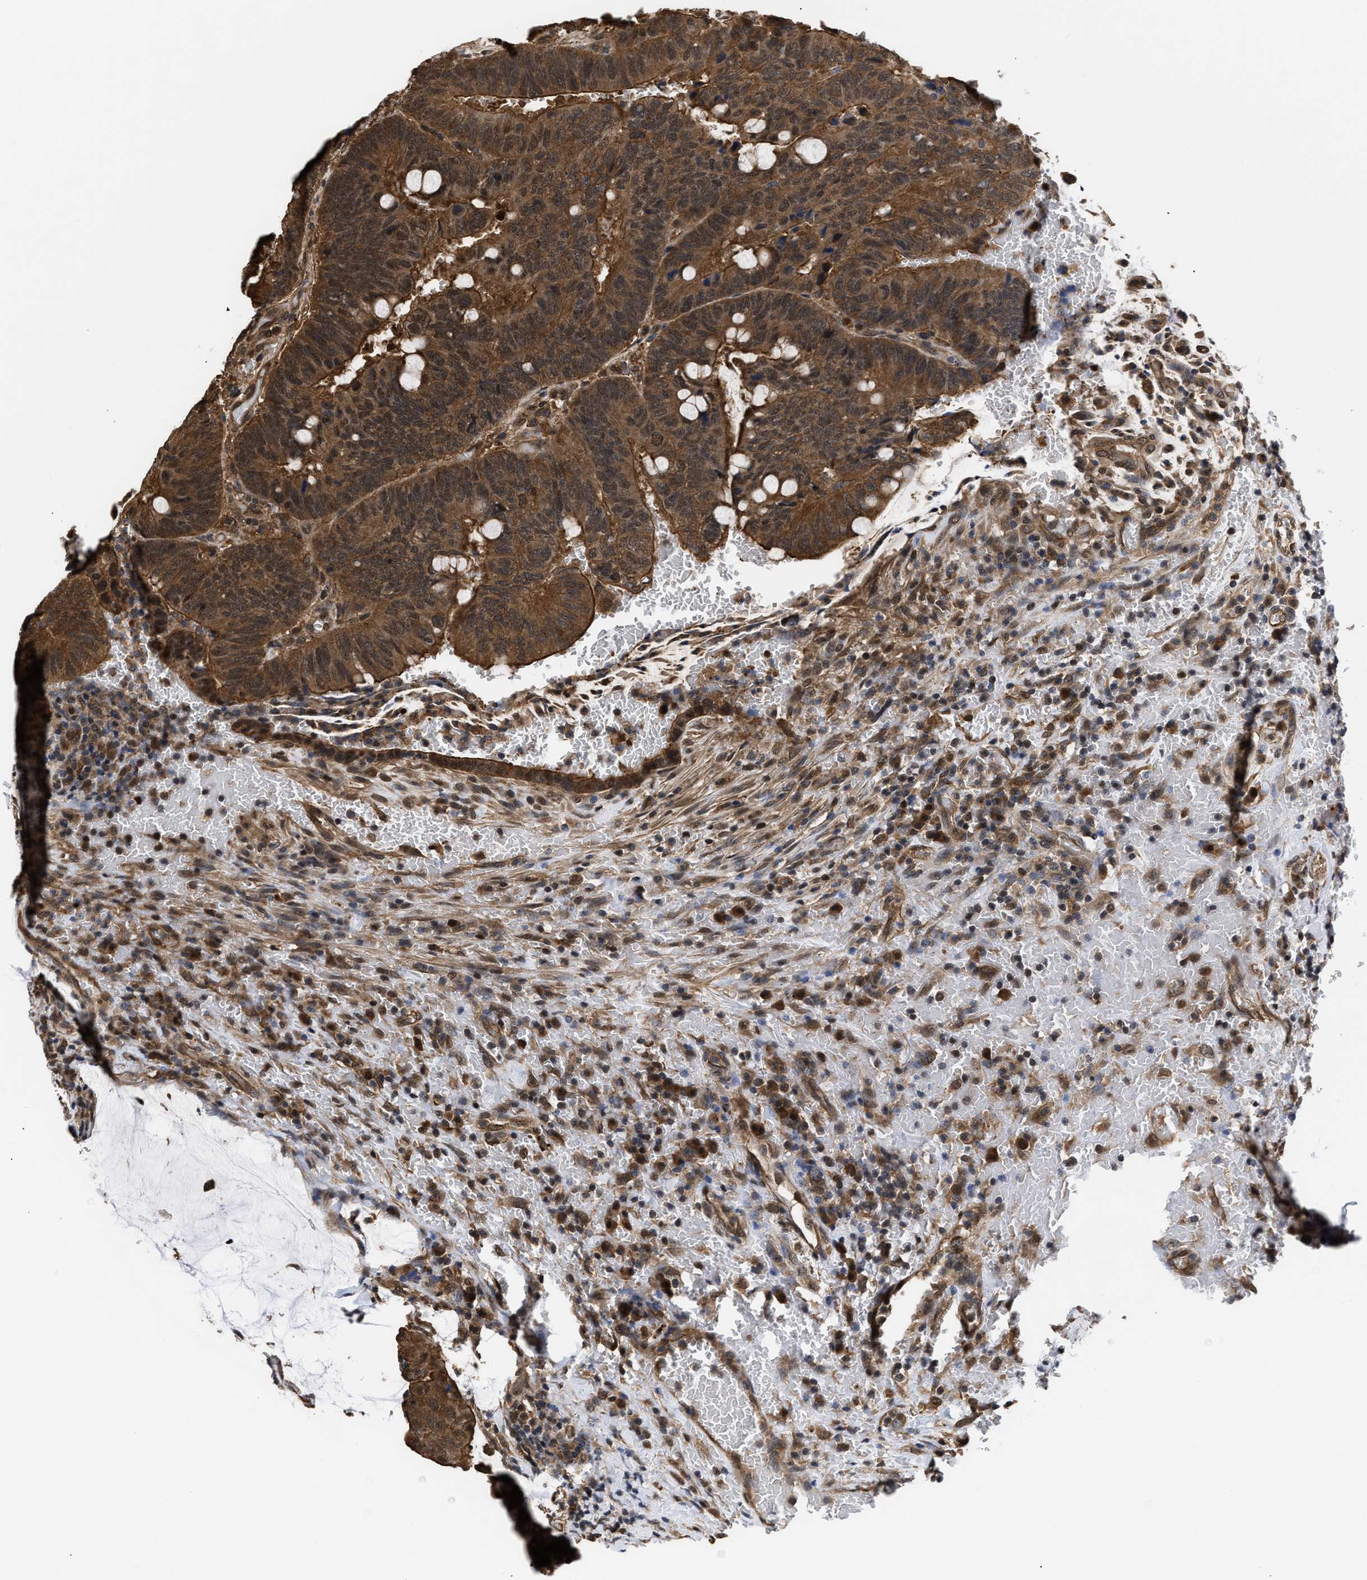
{"staining": {"intensity": "moderate", "quantity": ">75%", "location": "cytoplasmic/membranous,nuclear"}, "tissue": "colorectal cancer", "cell_type": "Tumor cells", "image_type": "cancer", "snomed": [{"axis": "morphology", "description": "Normal tissue, NOS"}, {"axis": "morphology", "description": "Adenocarcinoma, NOS"}, {"axis": "topography", "description": "Rectum"}, {"axis": "topography", "description": "Peripheral nerve tissue"}], "caption": "High-power microscopy captured an immunohistochemistry photomicrograph of adenocarcinoma (colorectal), revealing moderate cytoplasmic/membranous and nuclear expression in about >75% of tumor cells.", "gene": "SCAI", "patient": {"sex": "male", "age": 92}}